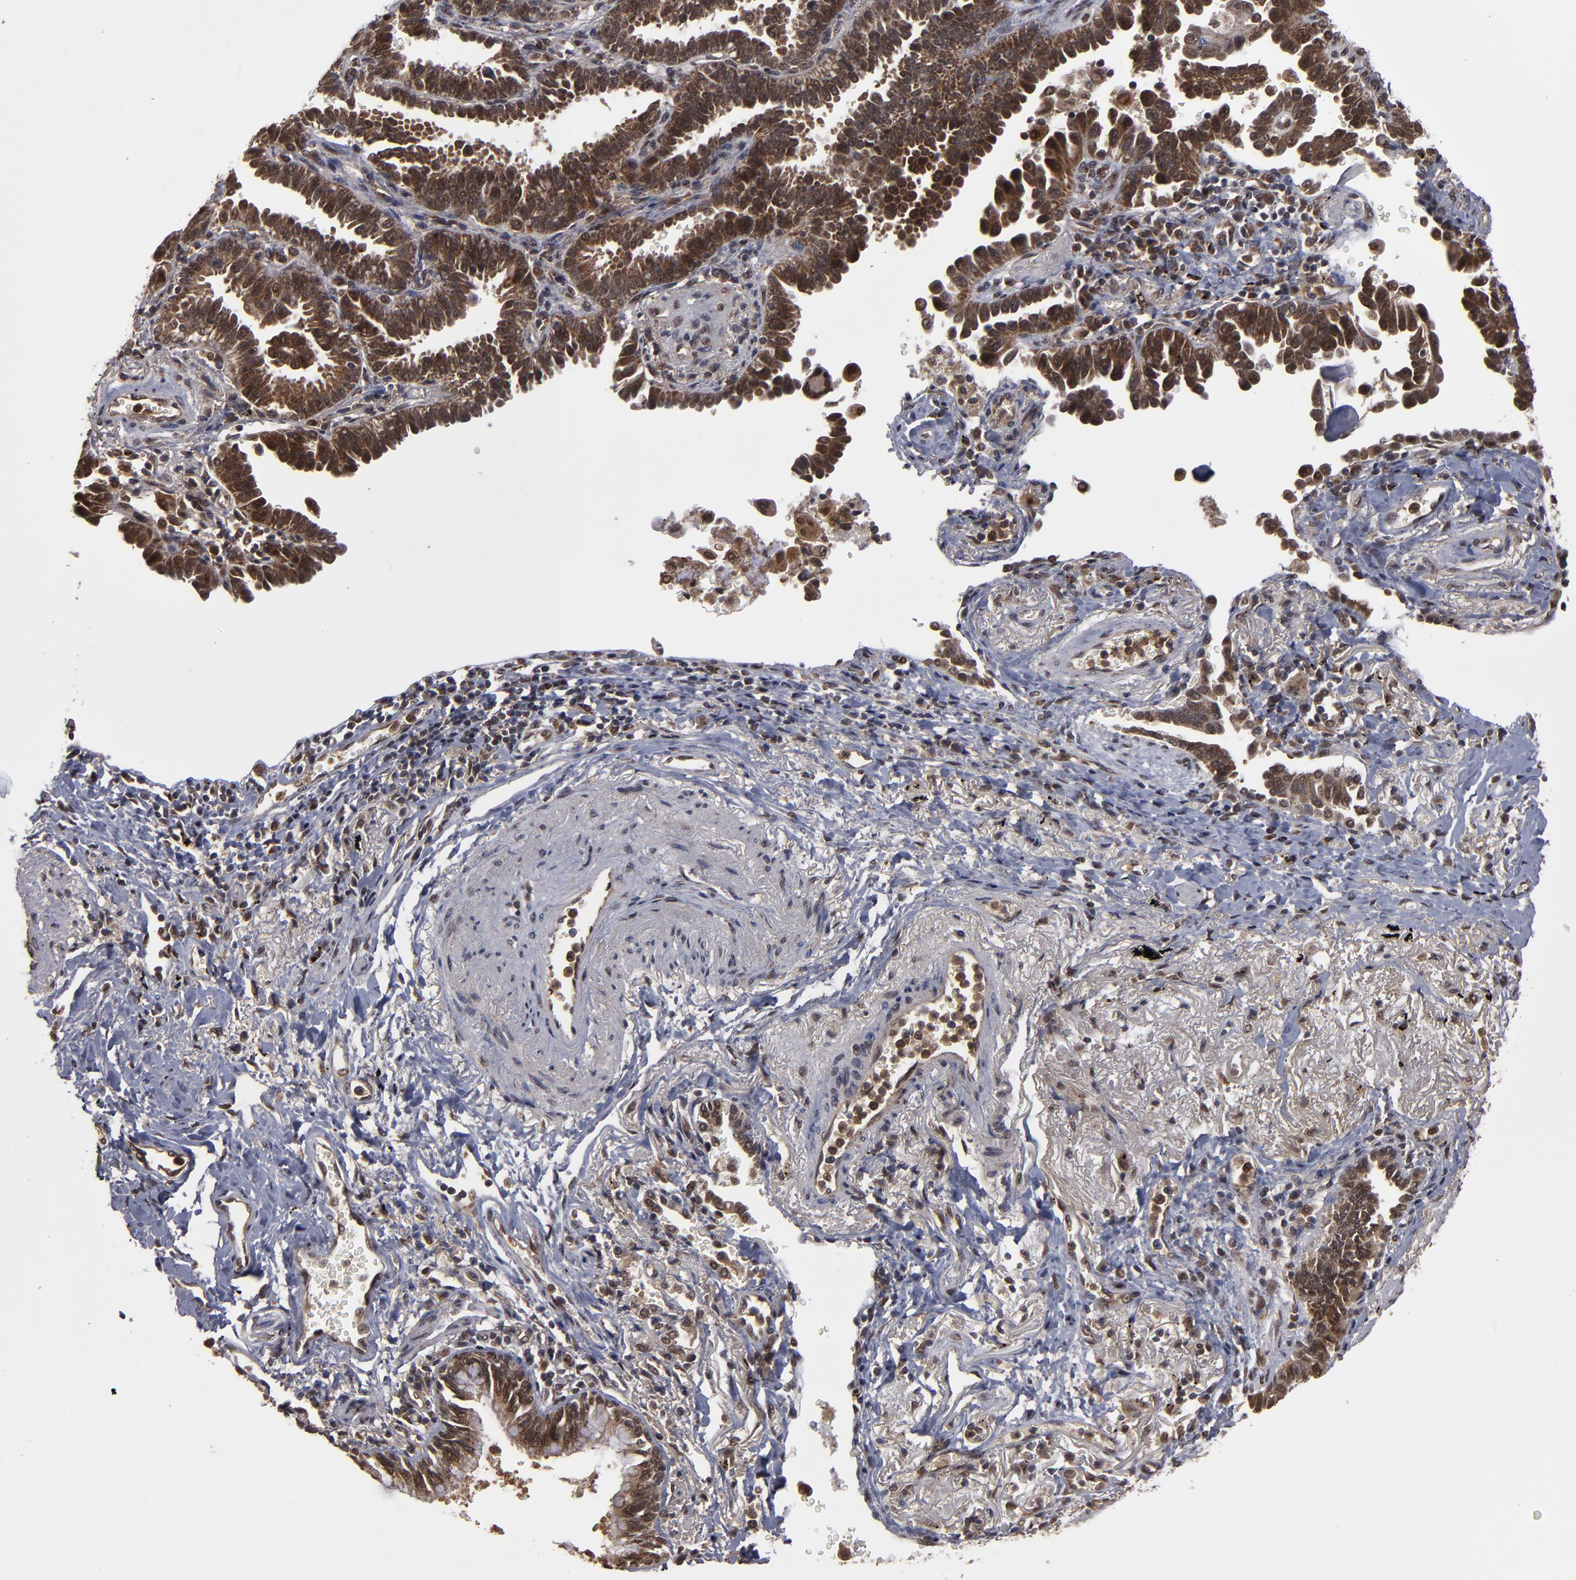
{"staining": {"intensity": "strong", "quantity": ">75%", "location": "cytoplasmic/membranous,nuclear"}, "tissue": "lung cancer", "cell_type": "Tumor cells", "image_type": "cancer", "snomed": [{"axis": "morphology", "description": "Adenocarcinoma, NOS"}, {"axis": "topography", "description": "Lung"}], "caption": "Immunohistochemistry (IHC) staining of adenocarcinoma (lung), which reveals high levels of strong cytoplasmic/membranous and nuclear positivity in about >75% of tumor cells indicating strong cytoplasmic/membranous and nuclear protein staining. The staining was performed using DAB (brown) for protein detection and nuclei were counterstained in hematoxylin (blue).", "gene": "CUL5", "patient": {"sex": "female", "age": 64}}